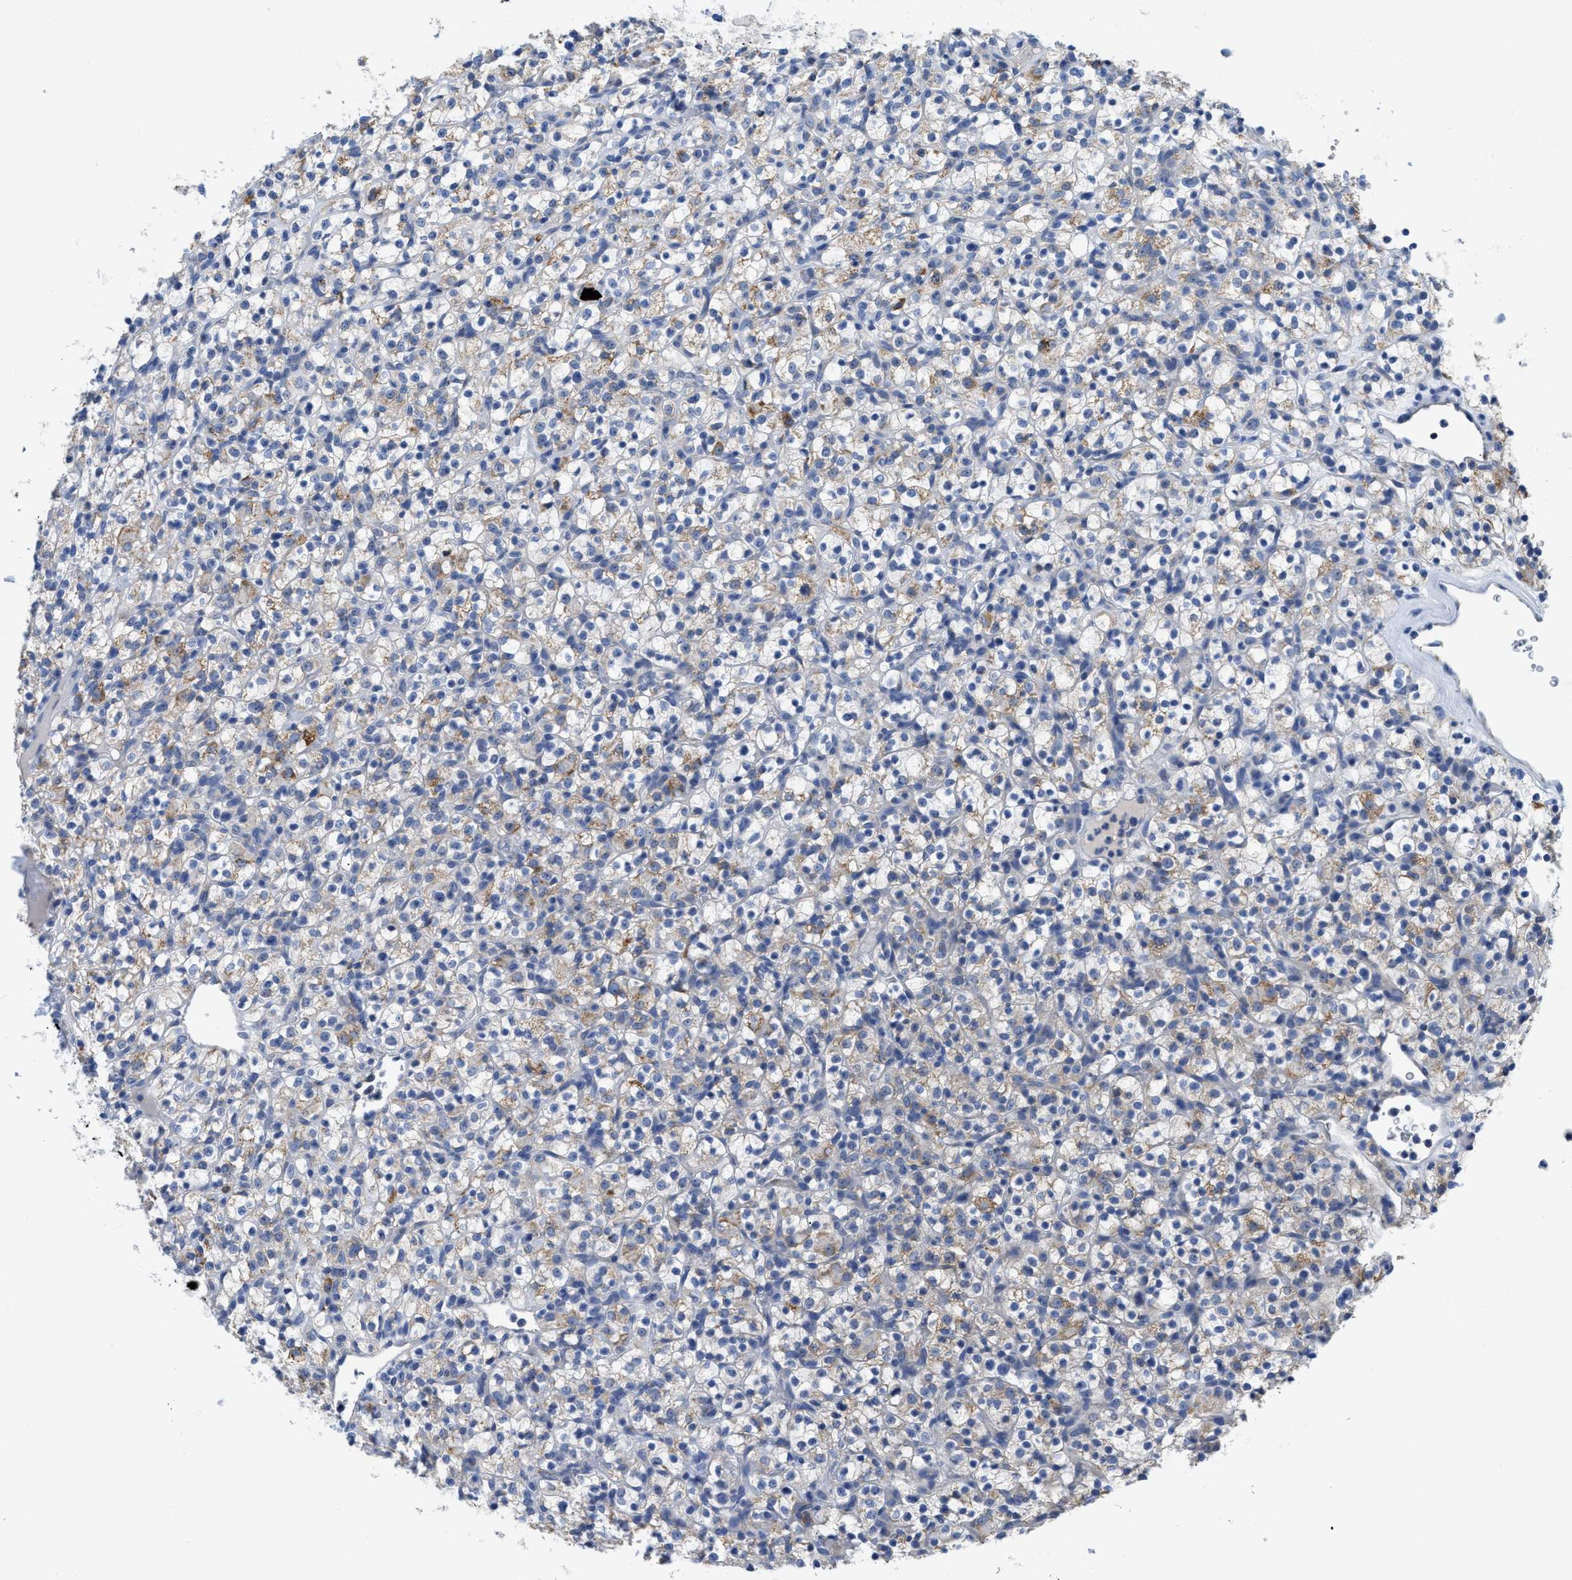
{"staining": {"intensity": "moderate", "quantity": "<25%", "location": "cytoplasmic/membranous"}, "tissue": "renal cancer", "cell_type": "Tumor cells", "image_type": "cancer", "snomed": [{"axis": "morphology", "description": "Normal tissue, NOS"}, {"axis": "morphology", "description": "Adenocarcinoma, NOS"}, {"axis": "topography", "description": "Kidney"}], "caption": "Human renal cancer (adenocarcinoma) stained with a protein marker demonstrates moderate staining in tumor cells.", "gene": "ETFA", "patient": {"sex": "female", "age": 72}}